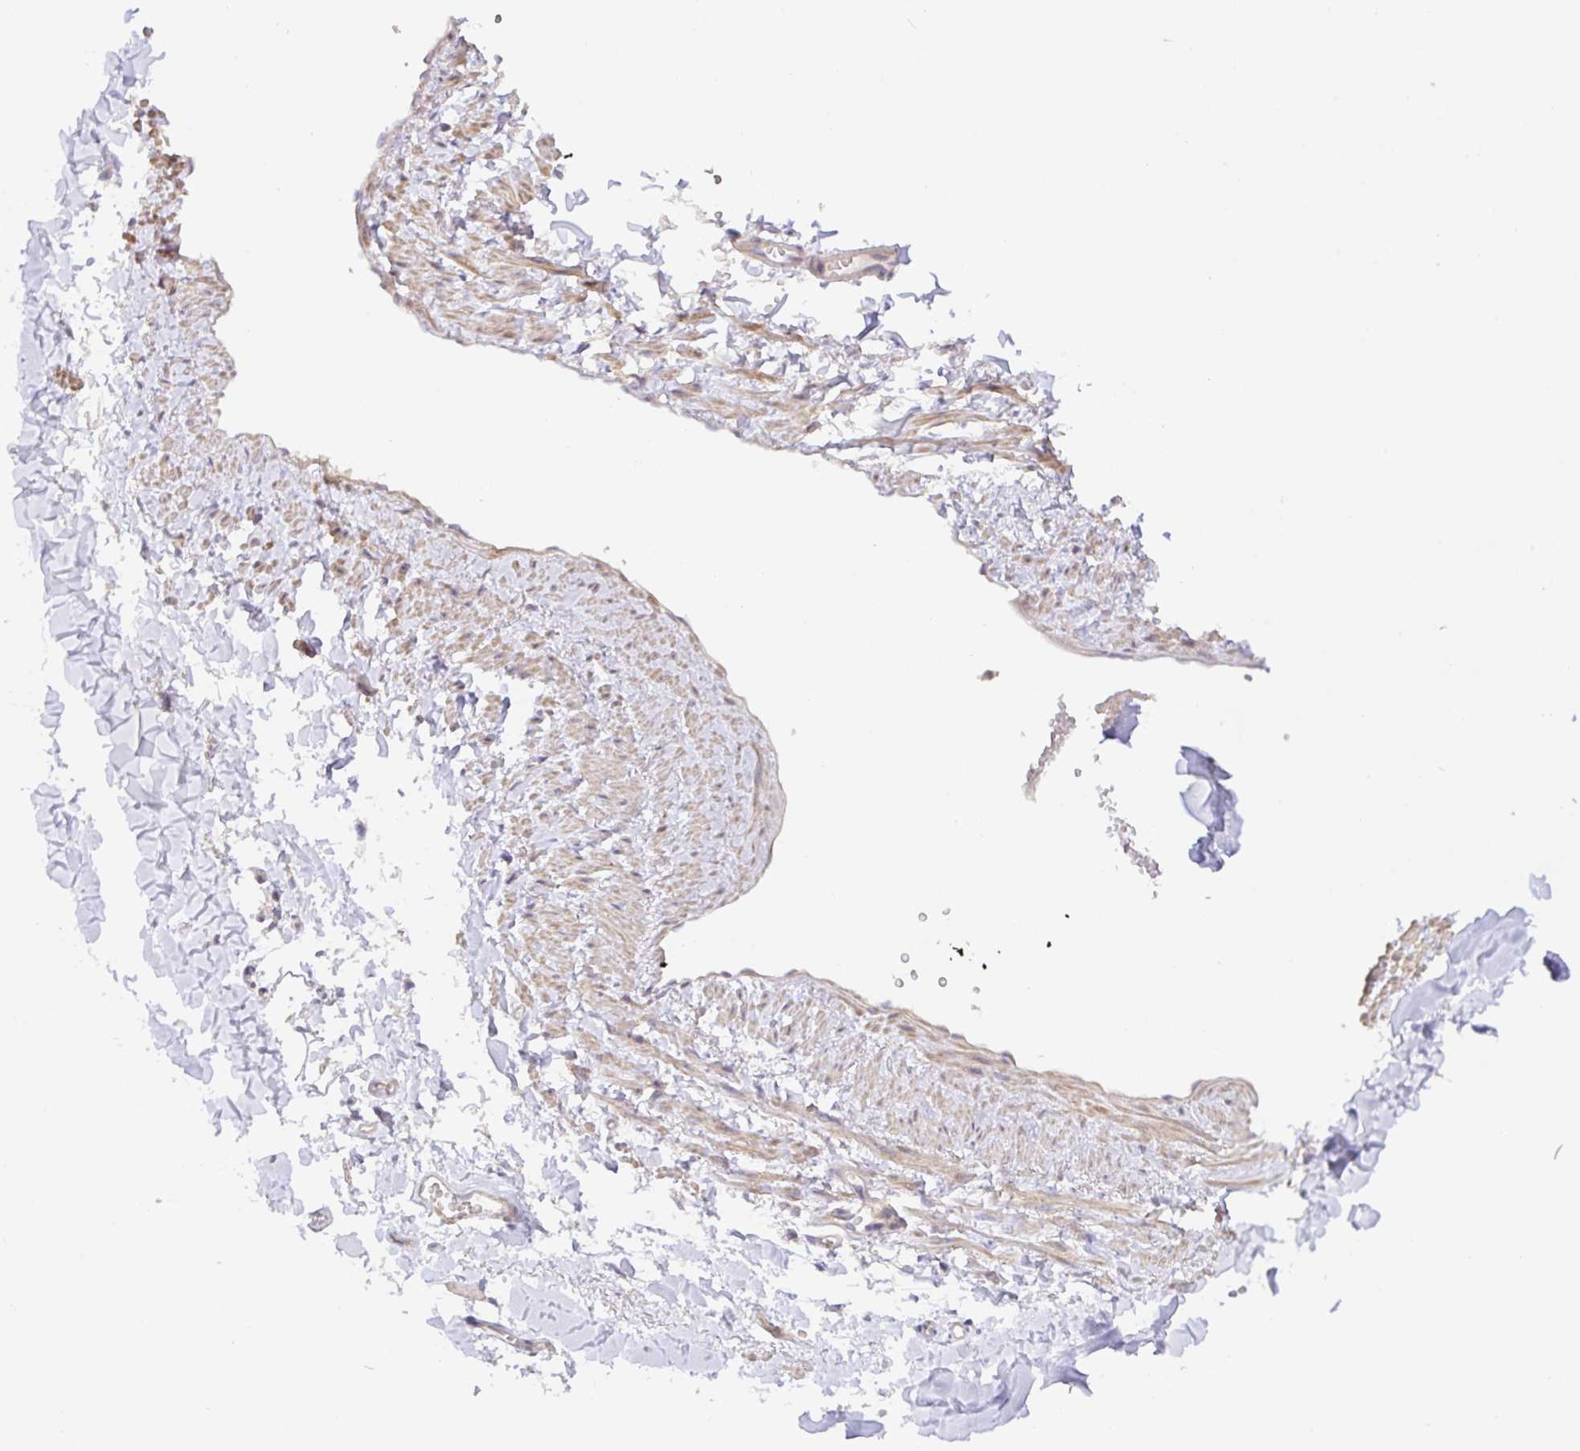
{"staining": {"intensity": "negative", "quantity": "none", "location": "none"}, "tissue": "adipose tissue", "cell_type": "Adipocytes", "image_type": "normal", "snomed": [{"axis": "morphology", "description": "Normal tissue, NOS"}, {"axis": "topography", "description": "Vulva"}, {"axis": "topography", "description": "Peripheral nerve tissue"}], "caption": "Immunohistochemistry (IHC) of unremarkable human adipose tissue displays no expression in adipocytes.", "gene": "ZDHHC11B", "patient": {"sex": "female", "age": 66}}